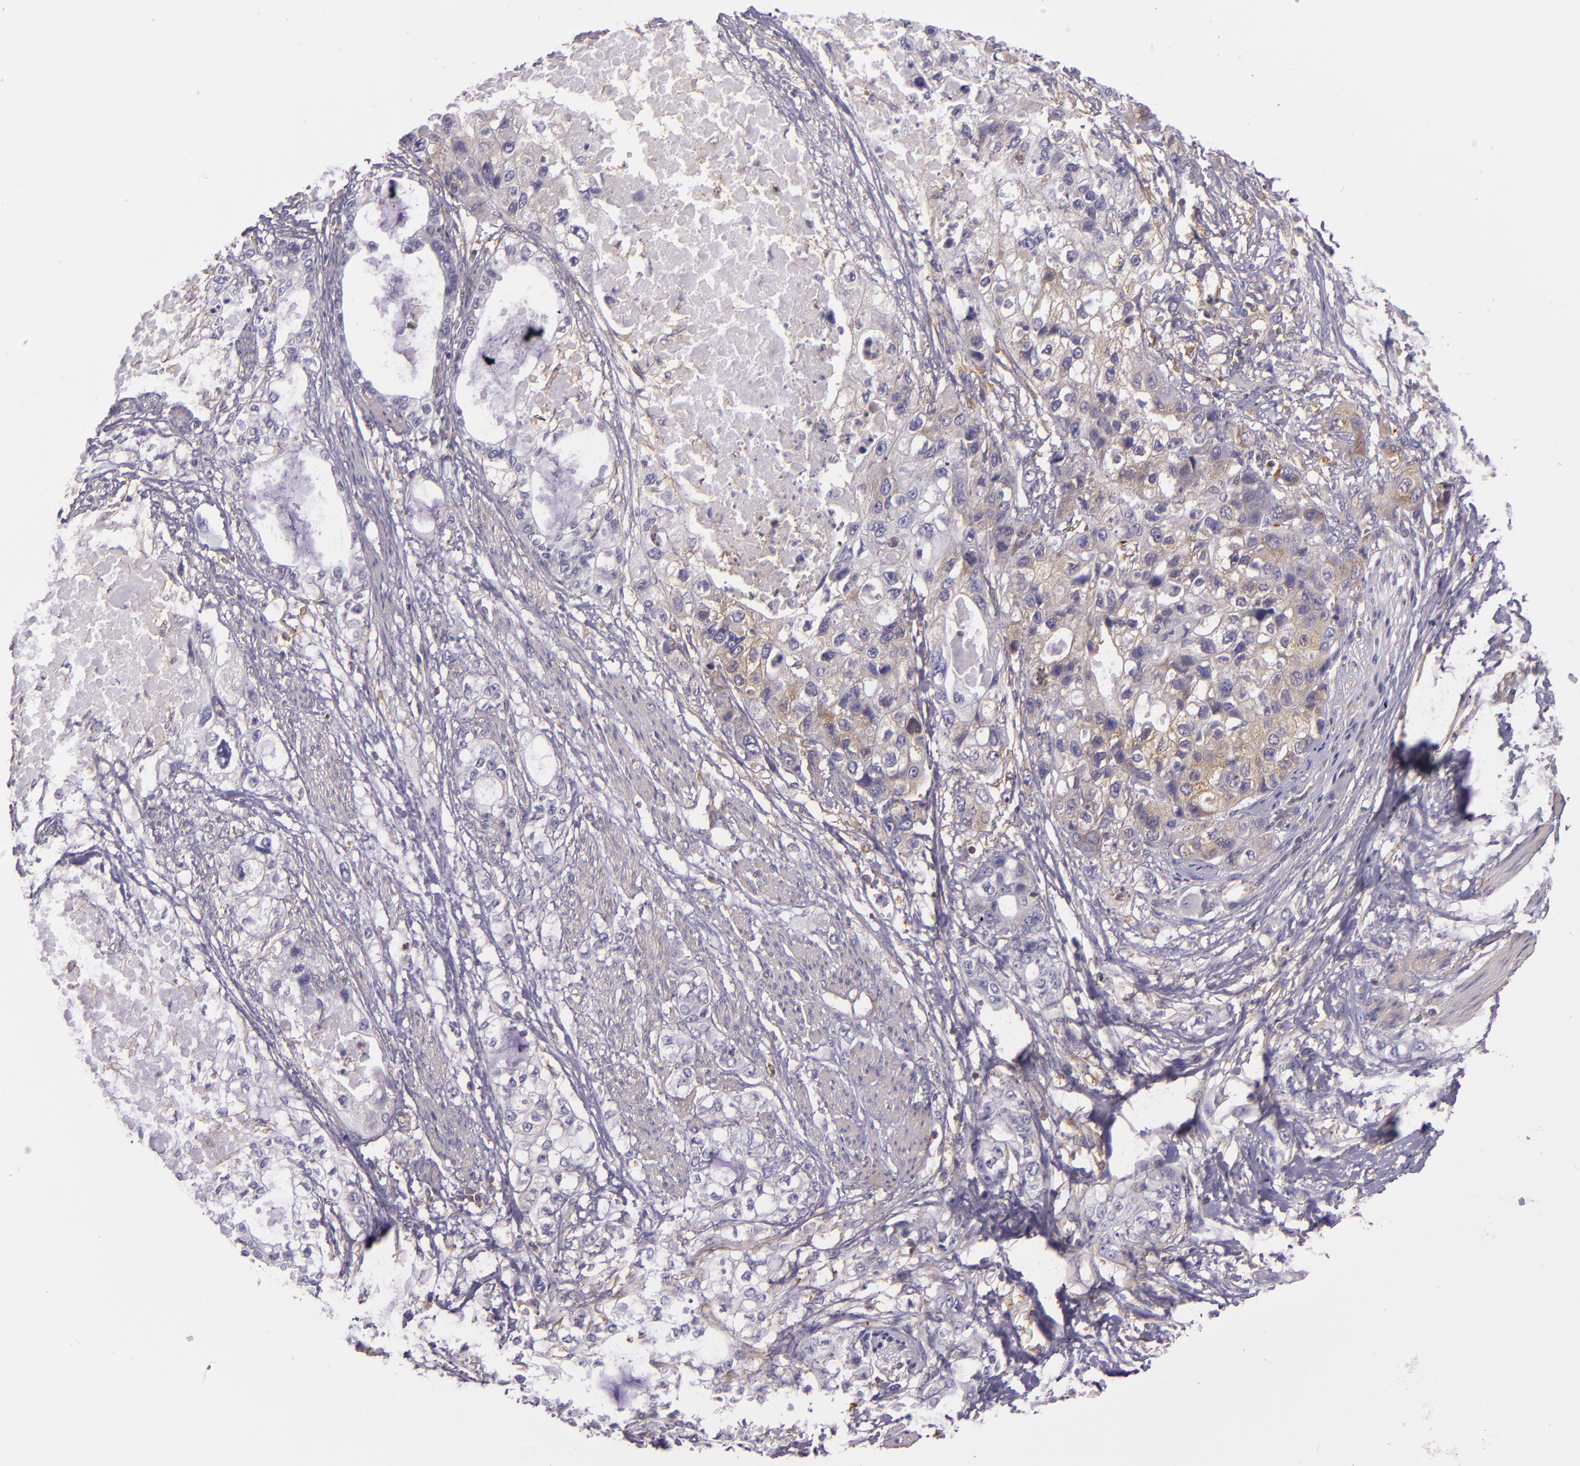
{"staining": {"intensity": "negative", "quantity": "none", "location": "none"}, "tissue": "stomach cancer", "cell_type": "Tumor cells", "image_type": "cancer", "snomed": [{"axis": "morphology", "description": "Adenocarcinoma, NOS"}, {"axis": "topography", "description": "Stomach, upper"}], "caption": "Stomach cancer was stained to show a protein in brown. There is no significant expression in tumor cells. (Immunohistochemistry, brightfield microscopy, high magnification).", "gene": "TLN1", "patient": {"sex": "female", "age": 52}}